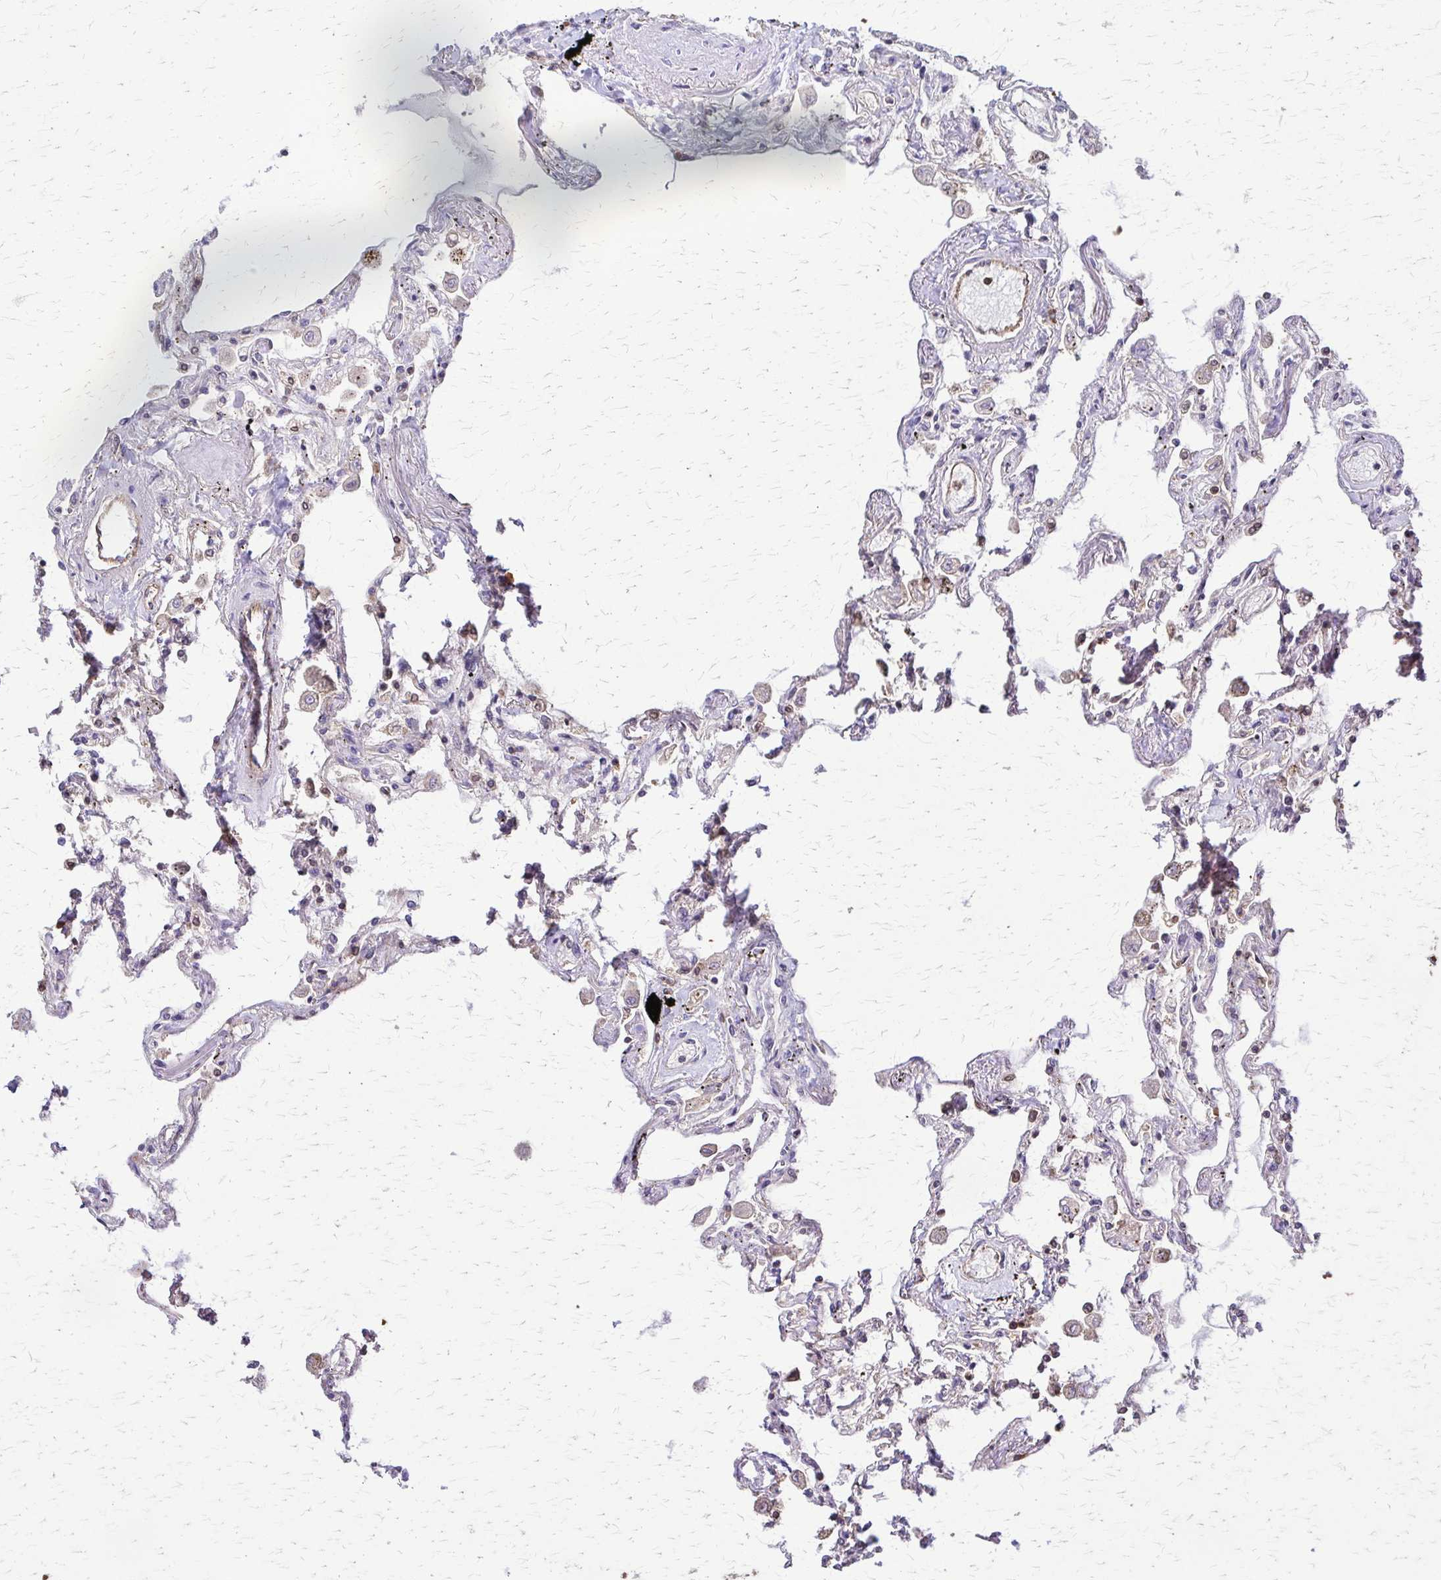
{"staining": {"intensity": "strong", "quantity": "25%-75%", "location": "cytoplasmic/membranous"}, "tissue": "lung", "cell_type": "Alveolar cells", "image_type": "normal", "snomed": [{"axis": "morphology", "description": "Normal tissue, NOS"}, {"axis": "morphology", "description": "Adenocarcinoma, NOS"}, {"axis": "topography", "description": "Cartilage tissue"}, {"axis": "topography", "description": "Lung"}], "caption": "Protein staining reveals strong cytoplasmic/membranous expression in about 25%-75% of alveolar cells in normal lung. Nuclei are stained in blue.", "gene": "EEF2", "patient": {"sex": "female", "age": 67}}